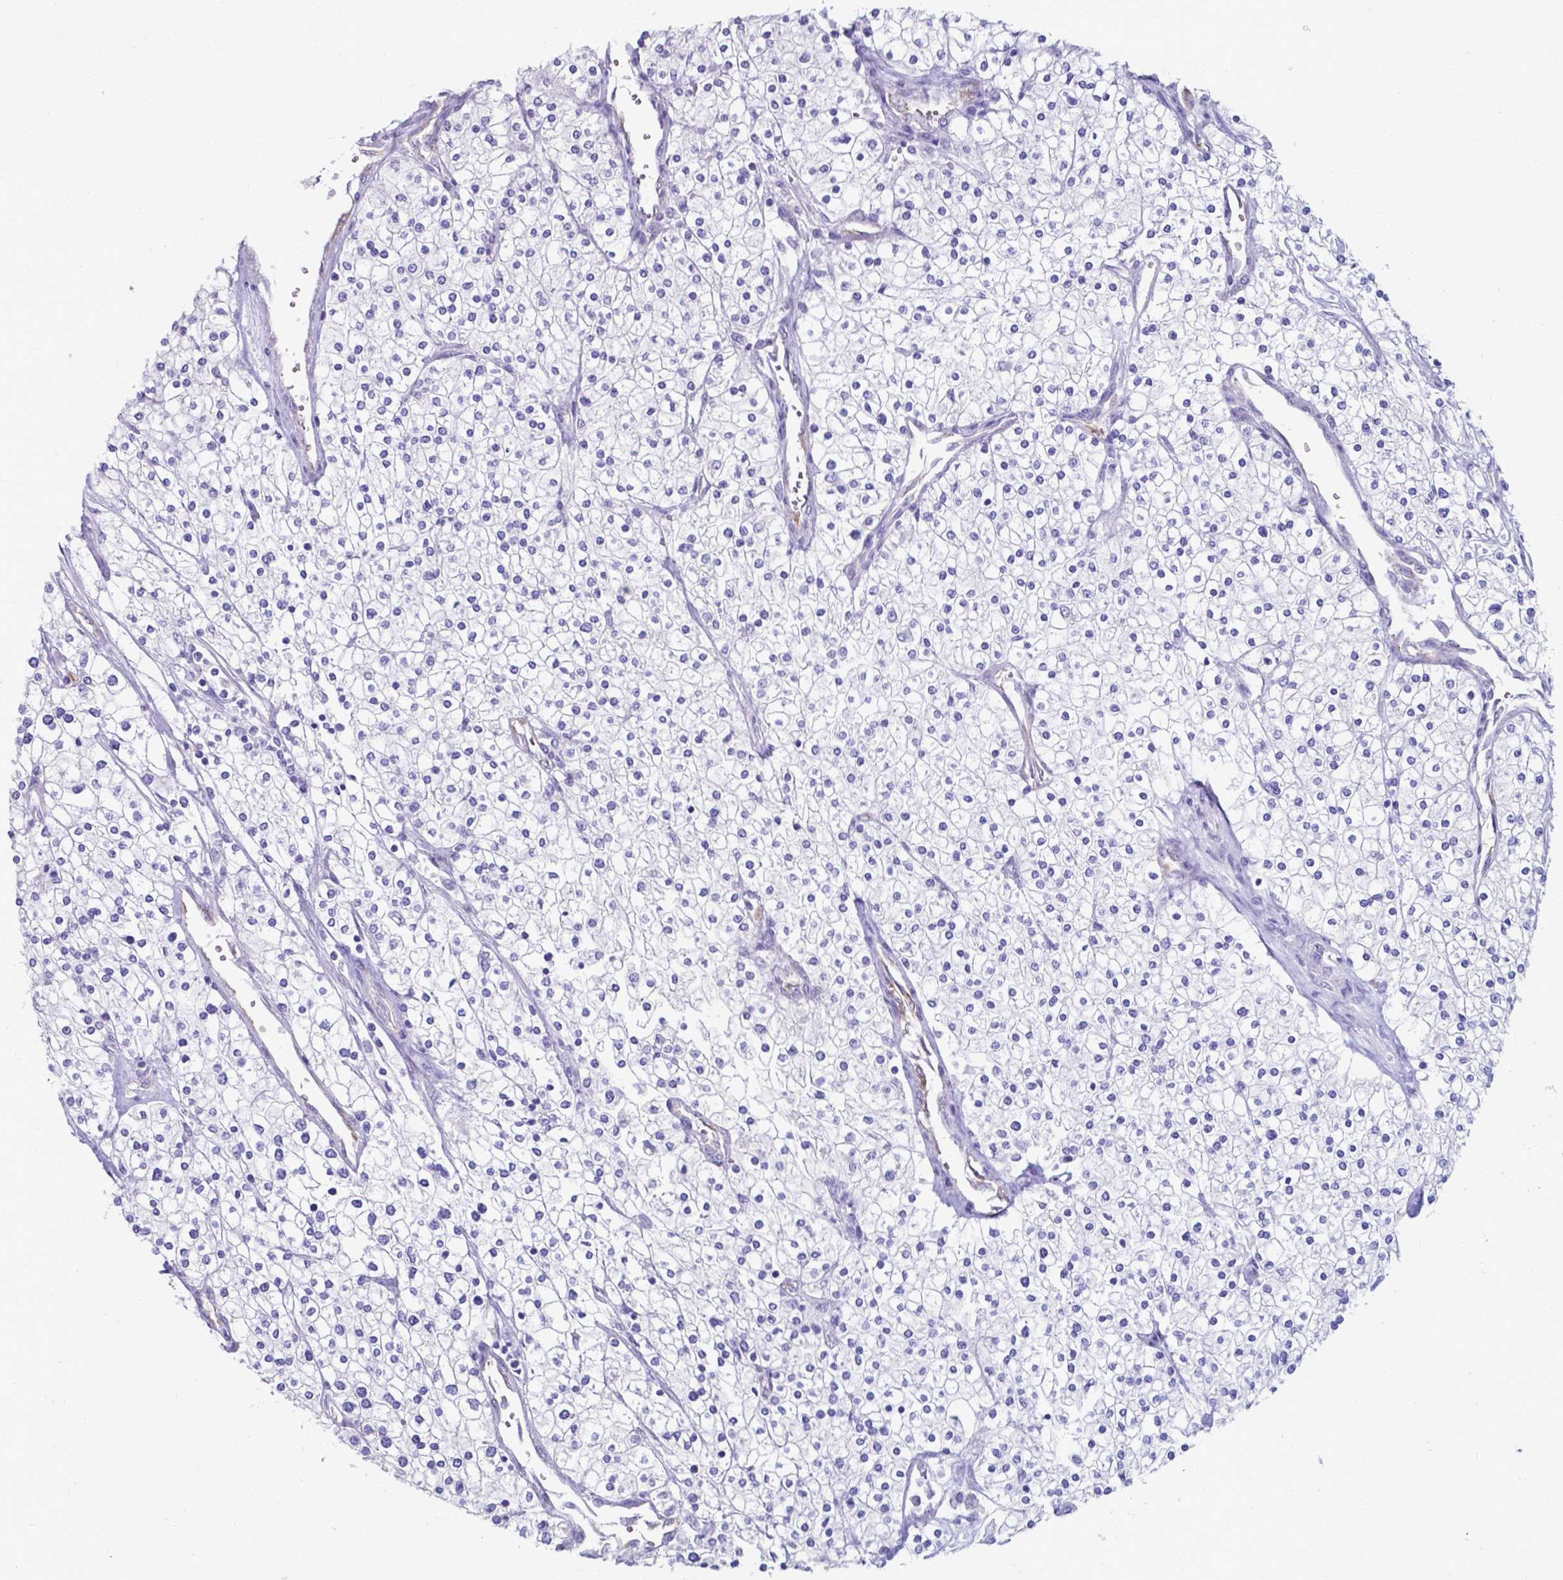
{"staining": {"intensity": "negative", "quantity": "none", "location": "none"}, "tissue": "renal cancer", "cell_type": "Tumor cells", "image_type": "cancer", "snomed": [{"axis": "morphology", "description": "Adenocarcinoma, NOS"}, {"axis": "topography", "description": "Kidney"}], "caption": "There is no significant expression in tumor cells of adenocarcinoma (renal).", "gene": "UBE2J1", "patient": {"sex": "male", "age": 80}}